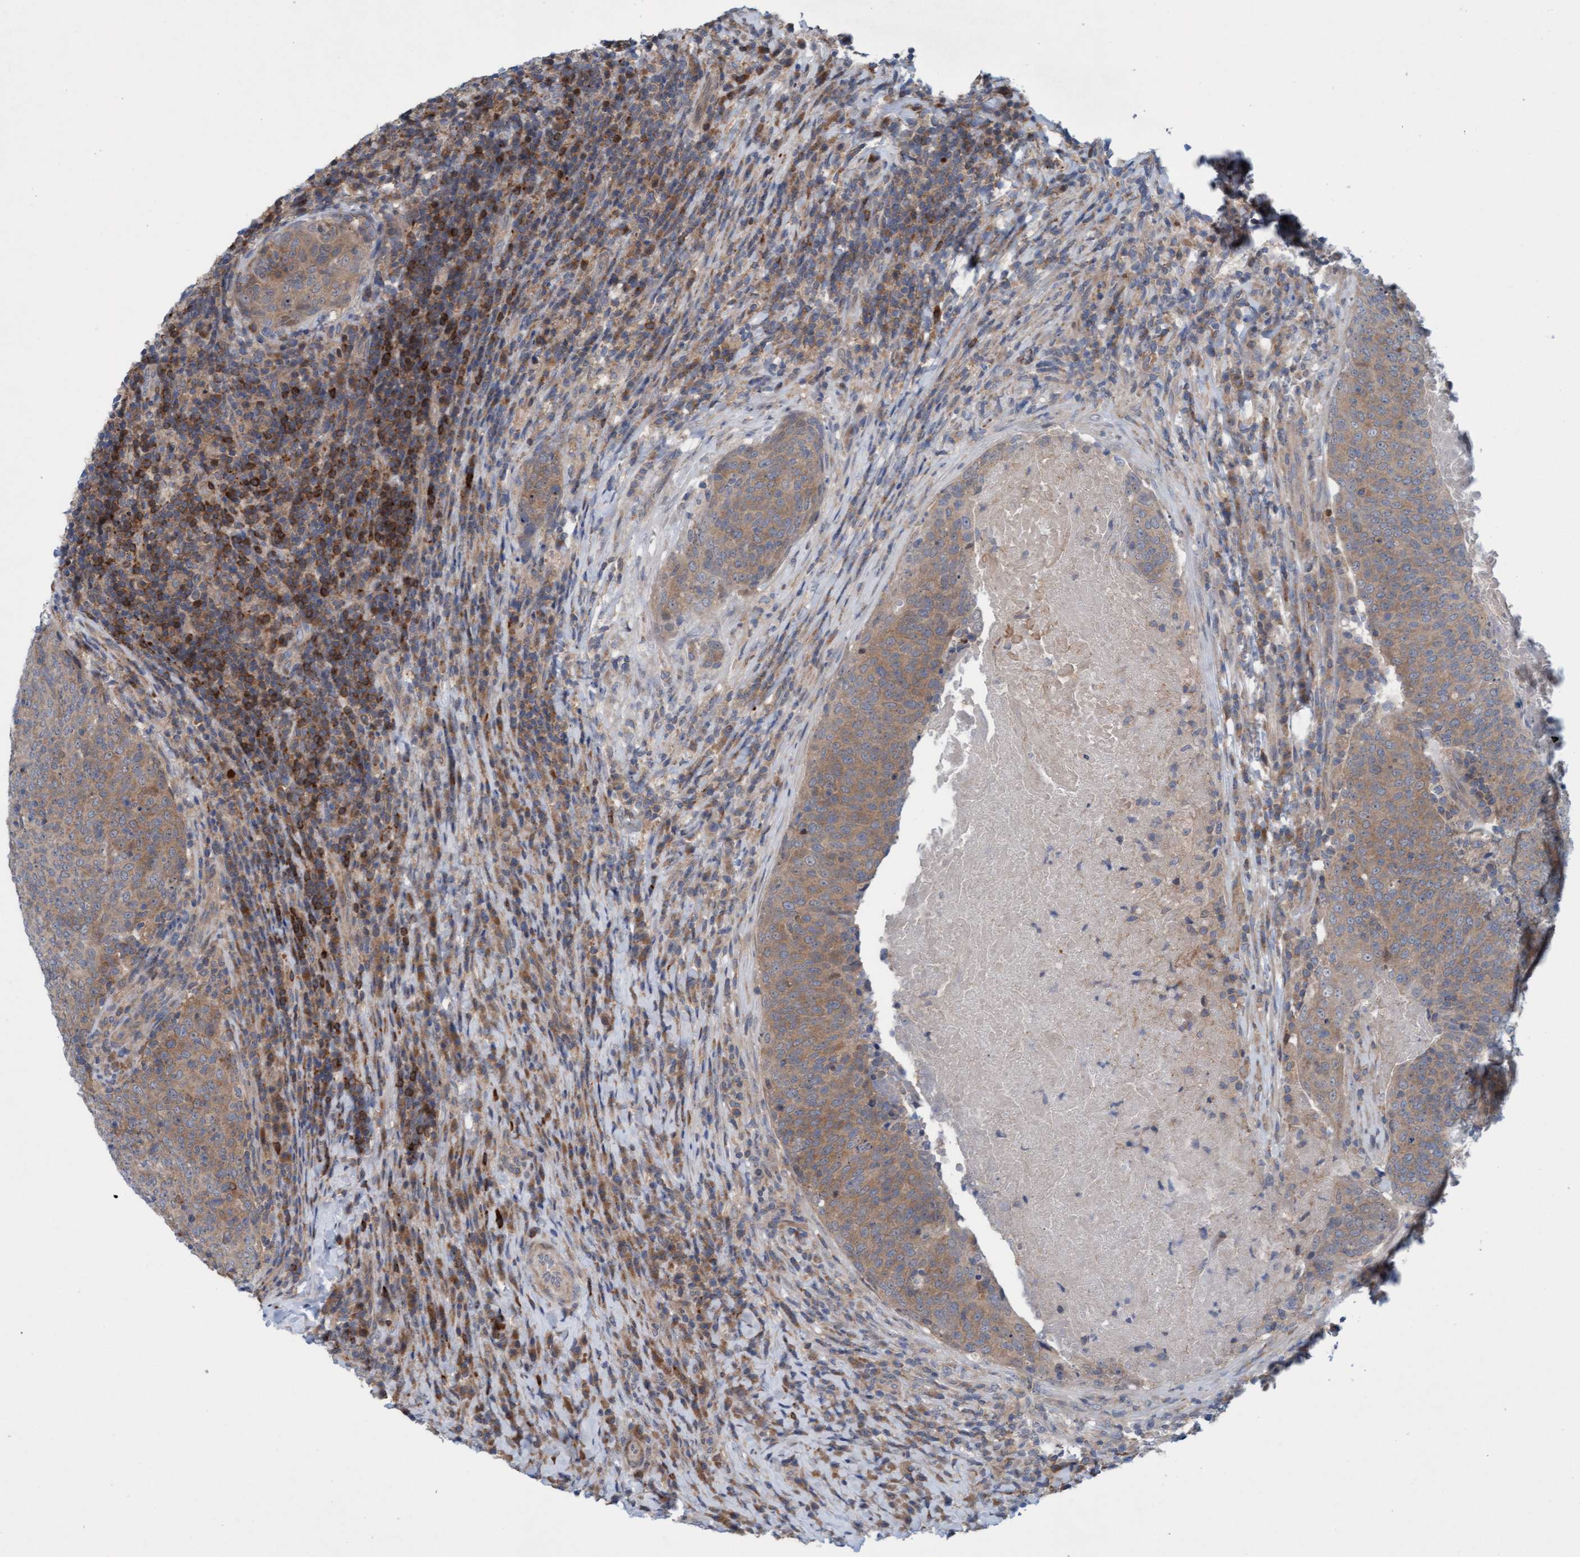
{"staining": {"intensity": "weak", "quantity": ">75%", "location": "cytoplasmic/membranous"}, "tissue": "head and neck cancer", "cell_type": "Tumor cells", "image_type": "cancer", "snomed": [{"axis": "morphology", "description": "Squamous cell carcinoma, NOS"}, {"axis": "morphology", "description": "Squamous cell carcinoma, metastatic, NOS"}, {"axis": "topography", "description": "Lymph node"}, {"axis": "topography", "description": "Head-Neck"}], "caption": "Immunohistochemical staining of human head and neck cancer shows low levels of weak cytoplasmic/membranous expression in approximately >75% of tumor cells. (Stains: DAB in brown, nuclei in blue, Microscopy: brightfield microscopy at high magnification).", "gene": "KLHL25", "patient": {"sex": "male", "age": 62}}